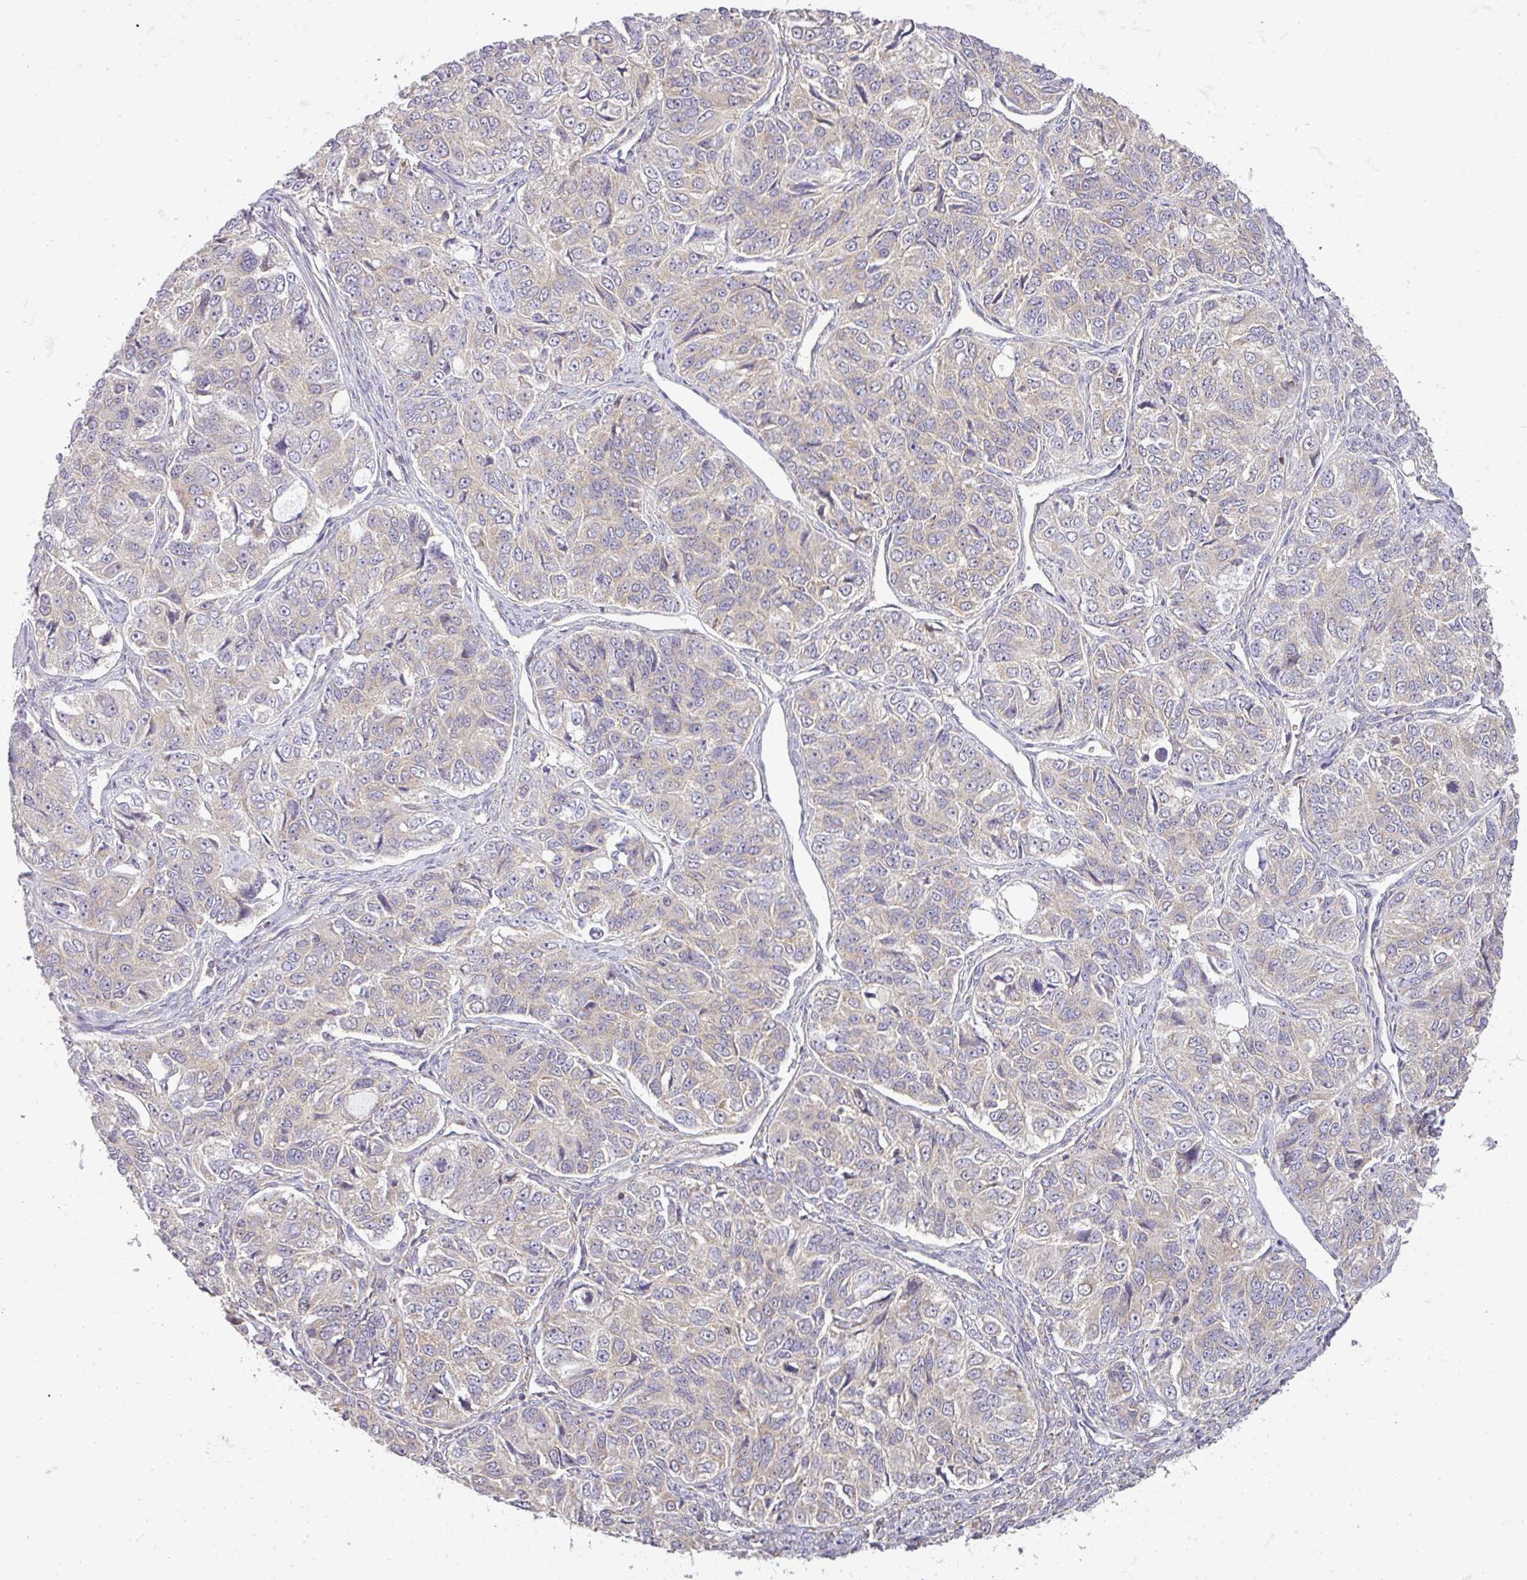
{"staining": {"intensity": "weak", "quantity": "25%-75%", "location": "cytoplasmic/membranous"}, "tissue": "ovarian cancer", "cell_type": "Tumor cells", "image_type": "cancer", "snomed": [{"axis": "morphology", "description": "Carcinoma, endometroid"}, {"axis": "topography", "description": "Ovary"}], "caption": "Immunohistochemical staining of ovarian cancer (endometroid carcinoma) reveals low levels of weak cytoplasmic/membranous protein staining in approximately 25%-75% of tumor cells.", "gene": "ZNF211", "patient": {"sex": "female", "age": 51}}